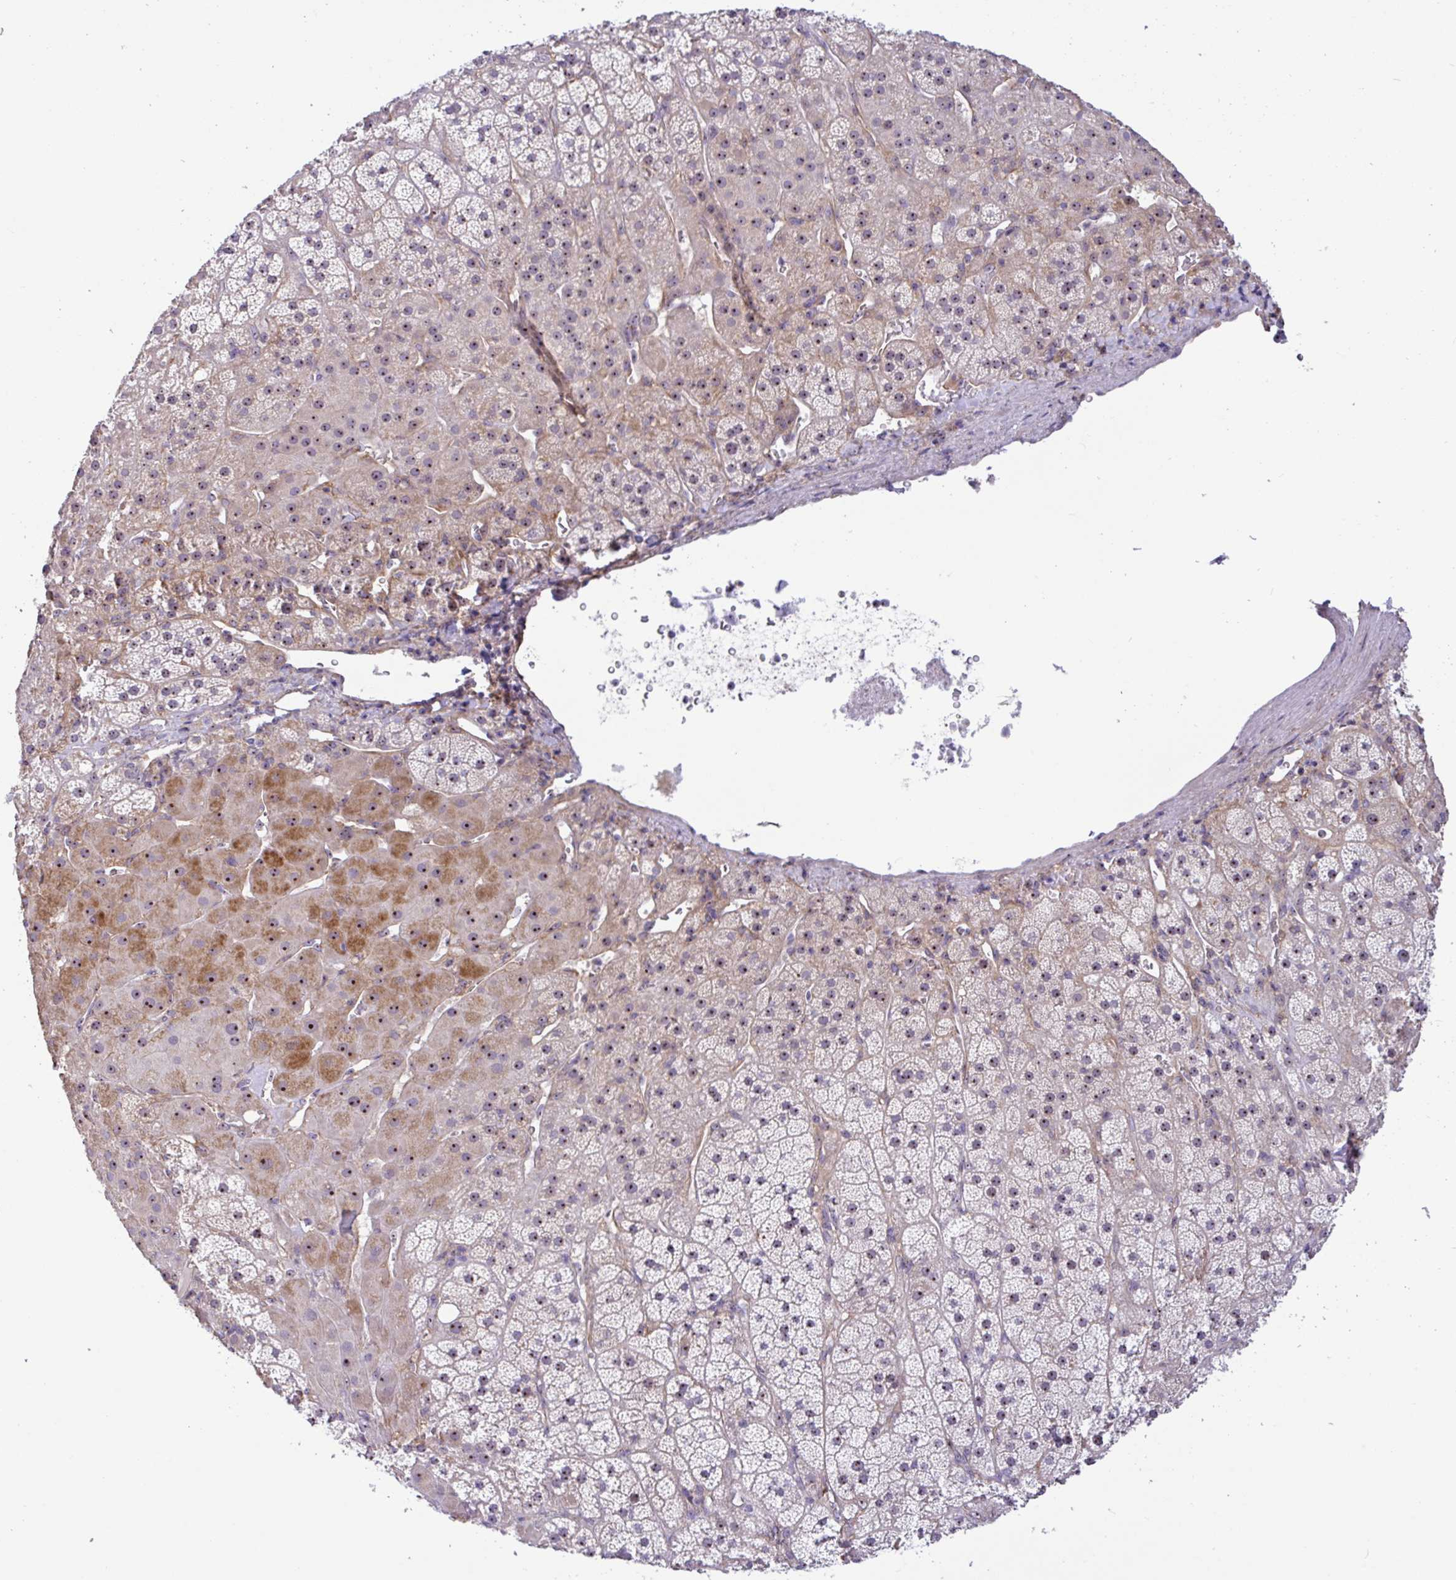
{"staining": {"intensity": "strong", "quantity": "25%-75%", "location": "cytoplasmic/membranous,nuclear"}, "tissue": "adrenal gland", "cell_type": "Glandular cells", "image_type": "normal", "snomed": [{"axis": "morphology", "description": "Normal tissue, NOS"}, {"axis": "topography", "description": "Adrenal gland"}], "caption": "Protein staining by IHC reveals strong cytoplasmic/membranous,nuclear positivity in approximately 25%-75% of glandular cells in normal adrenal gland. The staining was performed using DAB to visualize the protein expression in brown, while the nuclei were stained in blue with hematoxylin (Magnification: 20x).", "gene": "MXRA8", "patient": {"sex": "male", "age": 57}}